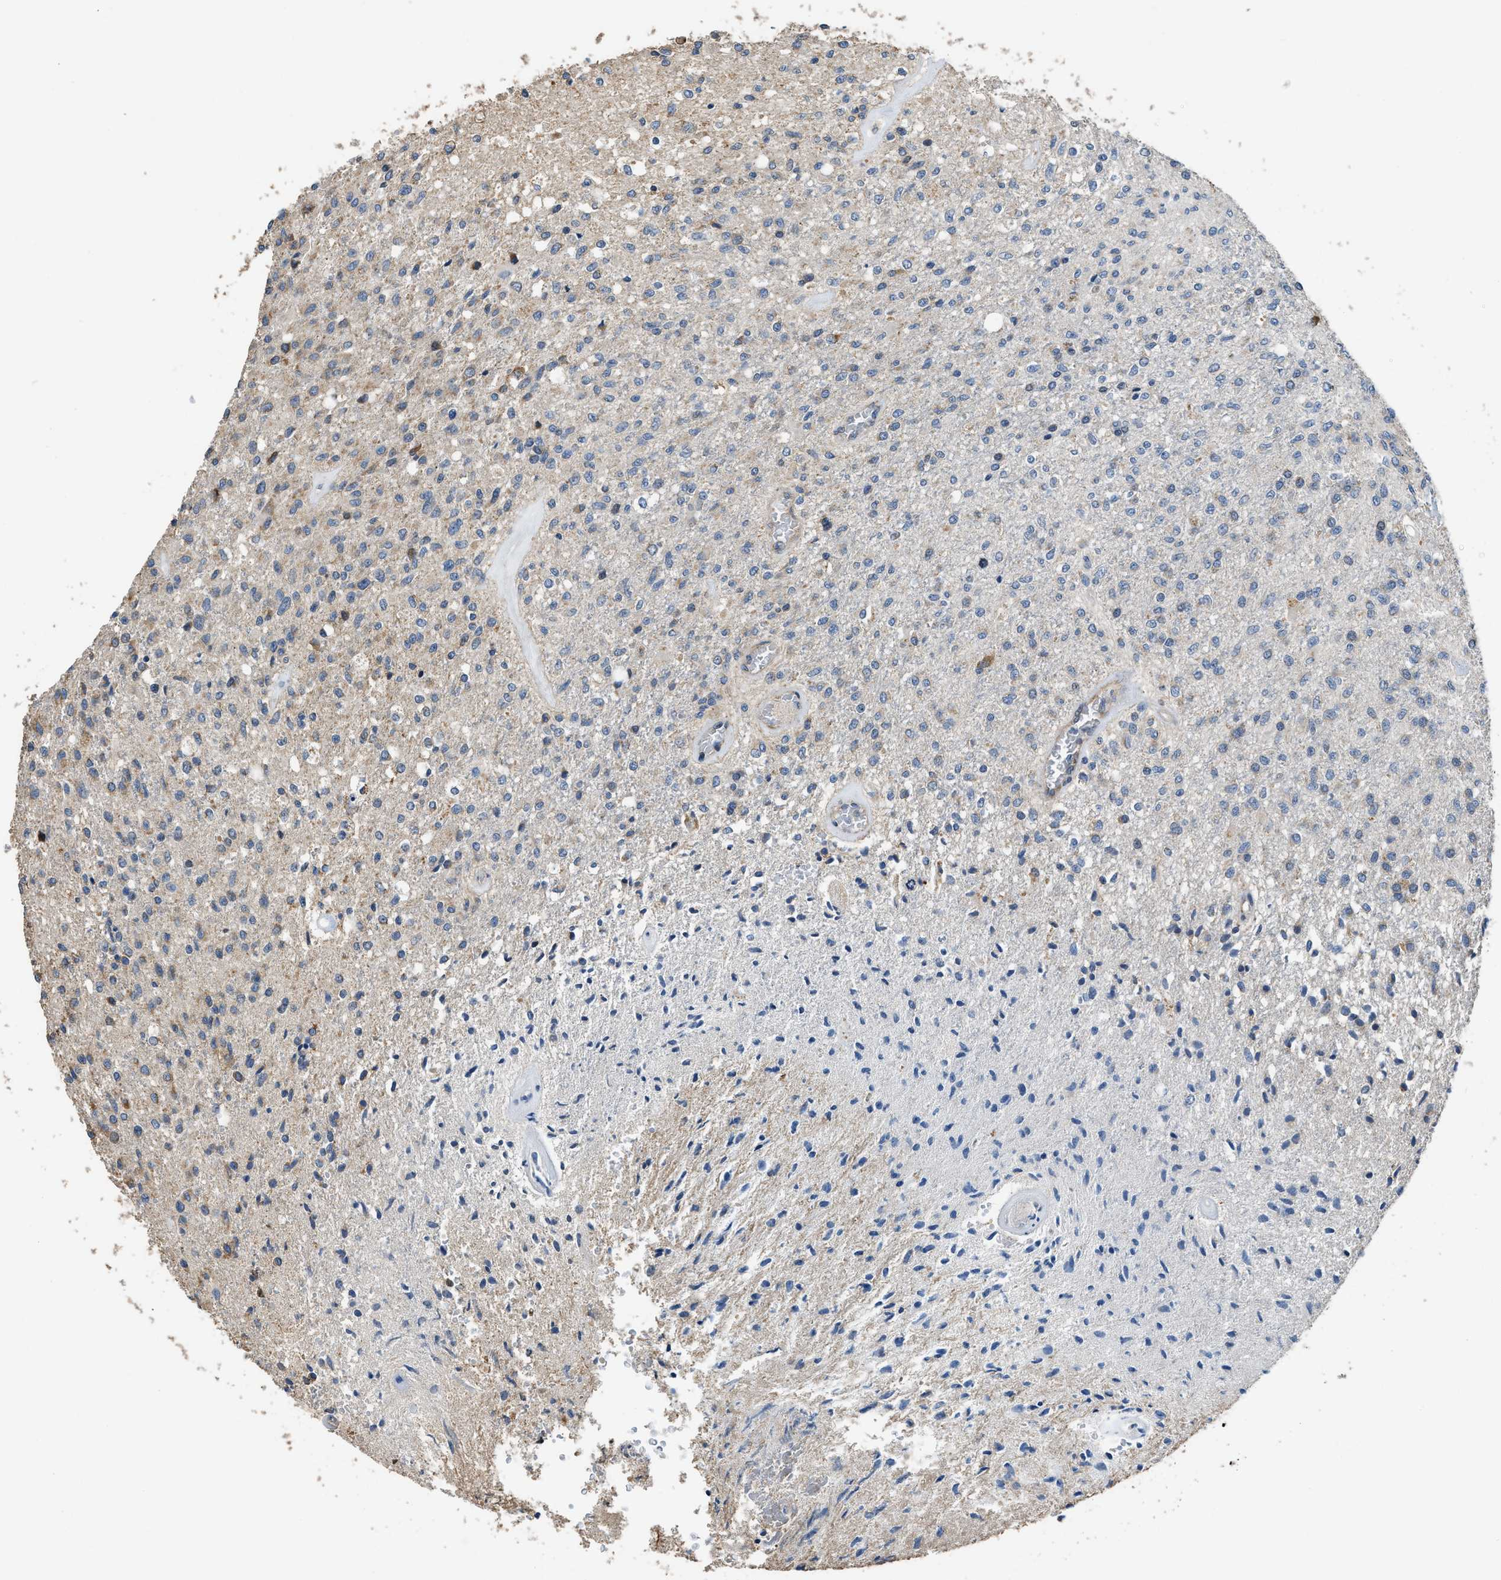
{"staining": {"intensity": "moderate", "quantity": "<25%", "location": "cytoplasmic/membranous"}, "tissue": "glioma", "cell_type": "Tumor cells", "image_type": "cancer", "snomed": [{"axis": "morphology", "description": "Normal tissue, NOS"}, {"axis": "morphology", "description": "Glioma, malignant, High grade"}, {"axis": "topography", "description": "Cerebral cortex"}], "caption": "This is an image of immunohistochemistry staining of glioma, which shows moderate expression in the cytoplasmic/membranous of tumor cells.", "gene": "TMEM150A", "patient": {"sex": "male", "age": 77}}